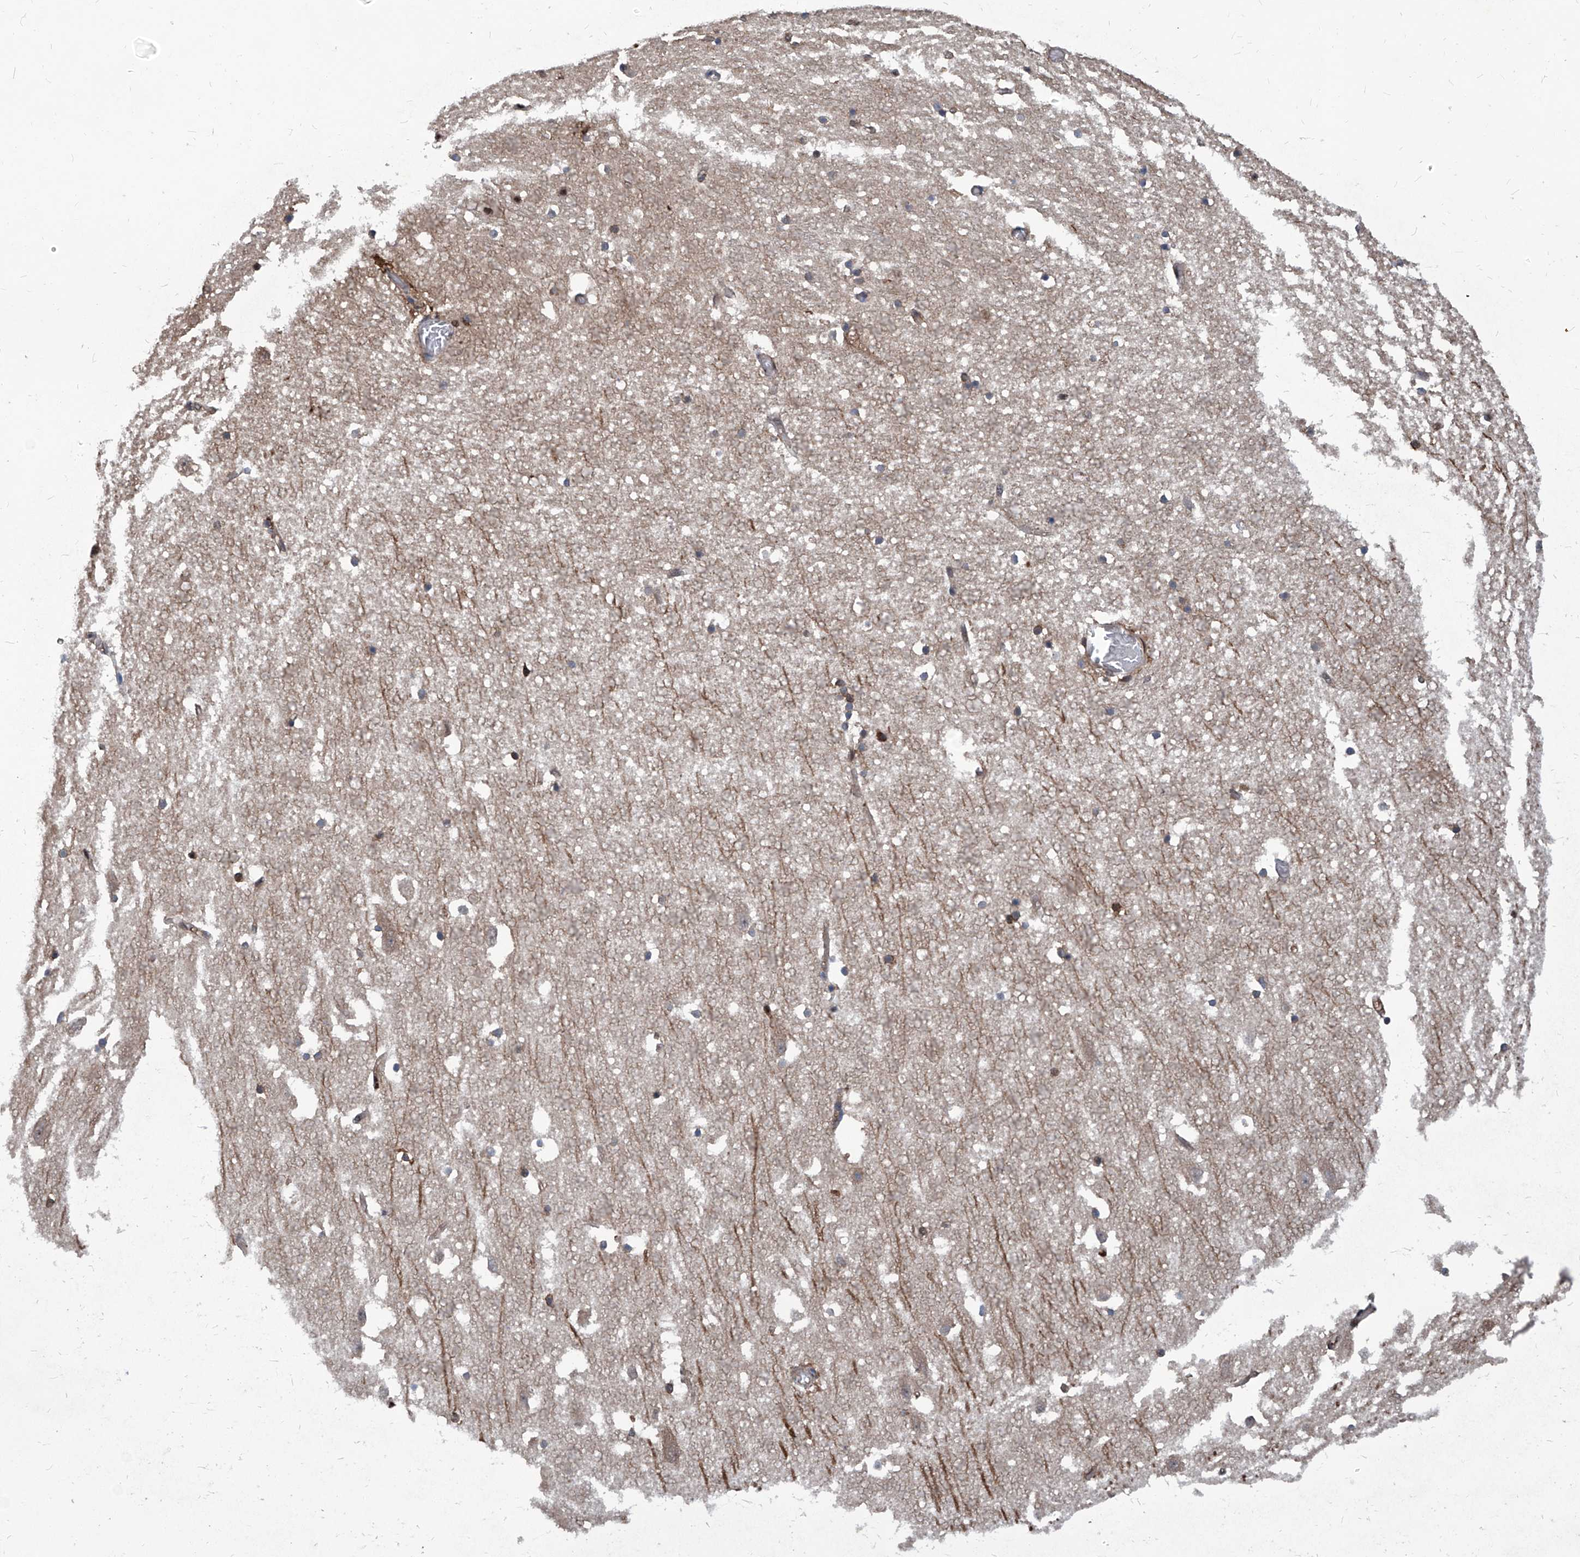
{"staining": {"intensity": "moderate", "quantity": "<25%", "location": "cytoplasmic/membranous"}, "tissue": "hippocampus", "cell_type": "Glial cells", "image_type": "normal", "snomed": [{"axis": "morphology", "description": "Normal tissue, NOS"}, {"axis": "topography", "description": "Hippocampus"}], "caption": "The photomicrograph displays staining of benign hippocampus, revealing moderate cytoplasmic/membranous protein positivity (brown color) within glial cells. The staining was performed using DAB, with brown indicating positive protein expression. Nuclei are stained blue with hematoxylin.", "gene": "PSMB1", "patient": {"sex": "female", "age": 52}}